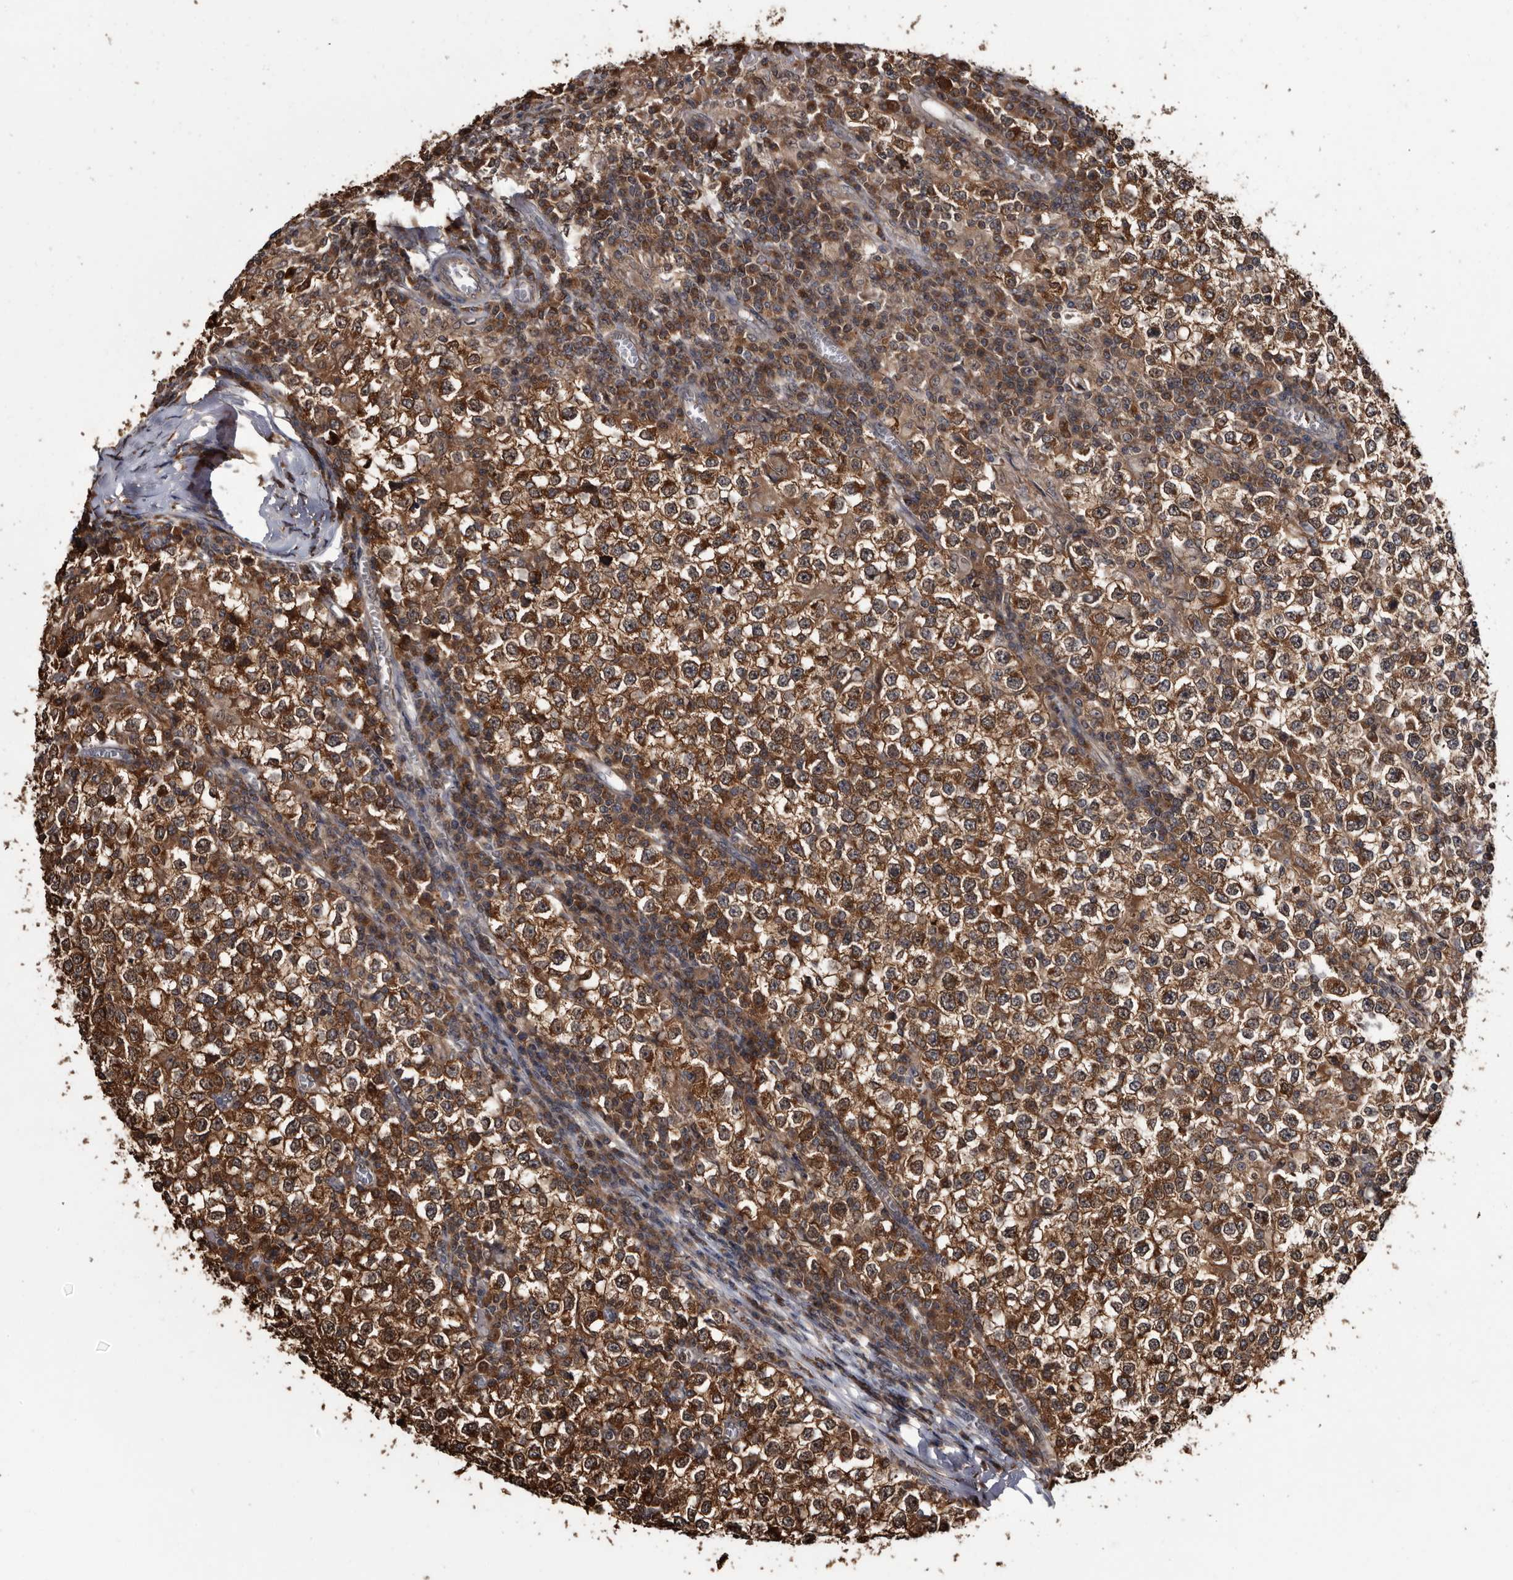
{"staining": {"intensity": "strong", "quantity": ">75%", "location": "cytoplasmic/membranous"}, "tissue": "testis cancer", "cell_type": "Tumor cells", "image_type": "cancer", "snomed": [{"axis": "morphology", "description": "Seminoma, NOS"}, {"axis": "topography", "description": "Testis"}], "caption": "Tumor cells exhibit high levels of strong cytoplasmic/membranous positivity in approximately >75% of cells in testis seminoma.", "gene": "TTI2", "patient": {"sex": "male", "age": 65}}